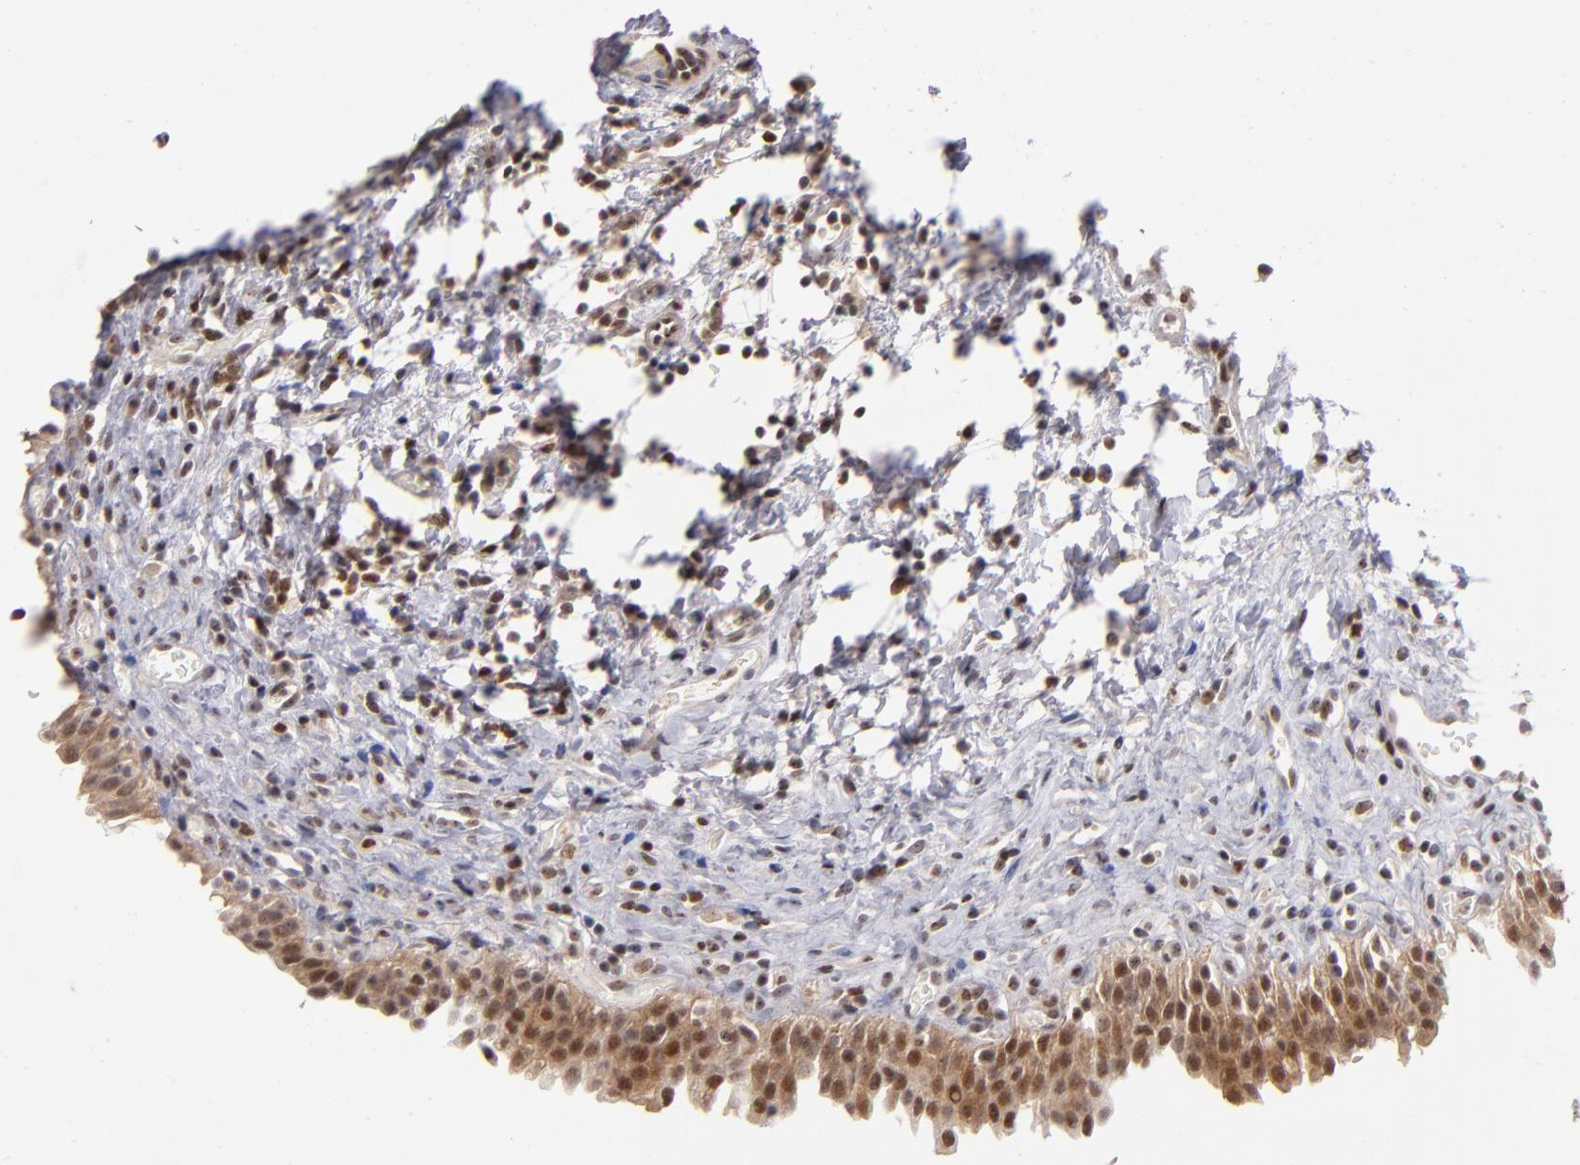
{"staining": {"intensity": "strong", "quantity": ">75%", "location": "cytoplasmic/membranous,nuclear"}, "tissue": "urinary bladder", "cell_type": "Urothelial cells", "image_type": "normal", "snomed": [{"axis": "morphology", "description": "Normal tissue, NOS"}, {"axis": "topography", "description": "Urinary bladder"}], "caption": "Immunohistochemistry photomicrograph of benign human urinary bladder stained for a protein (brown), which exhibits high levels of strong cytoplasmic/membranous,nuclear staining in approximately >75% of urothelial cells.", "gene": "PCNX4", "patient": {"sex": "male", "age": 51}}